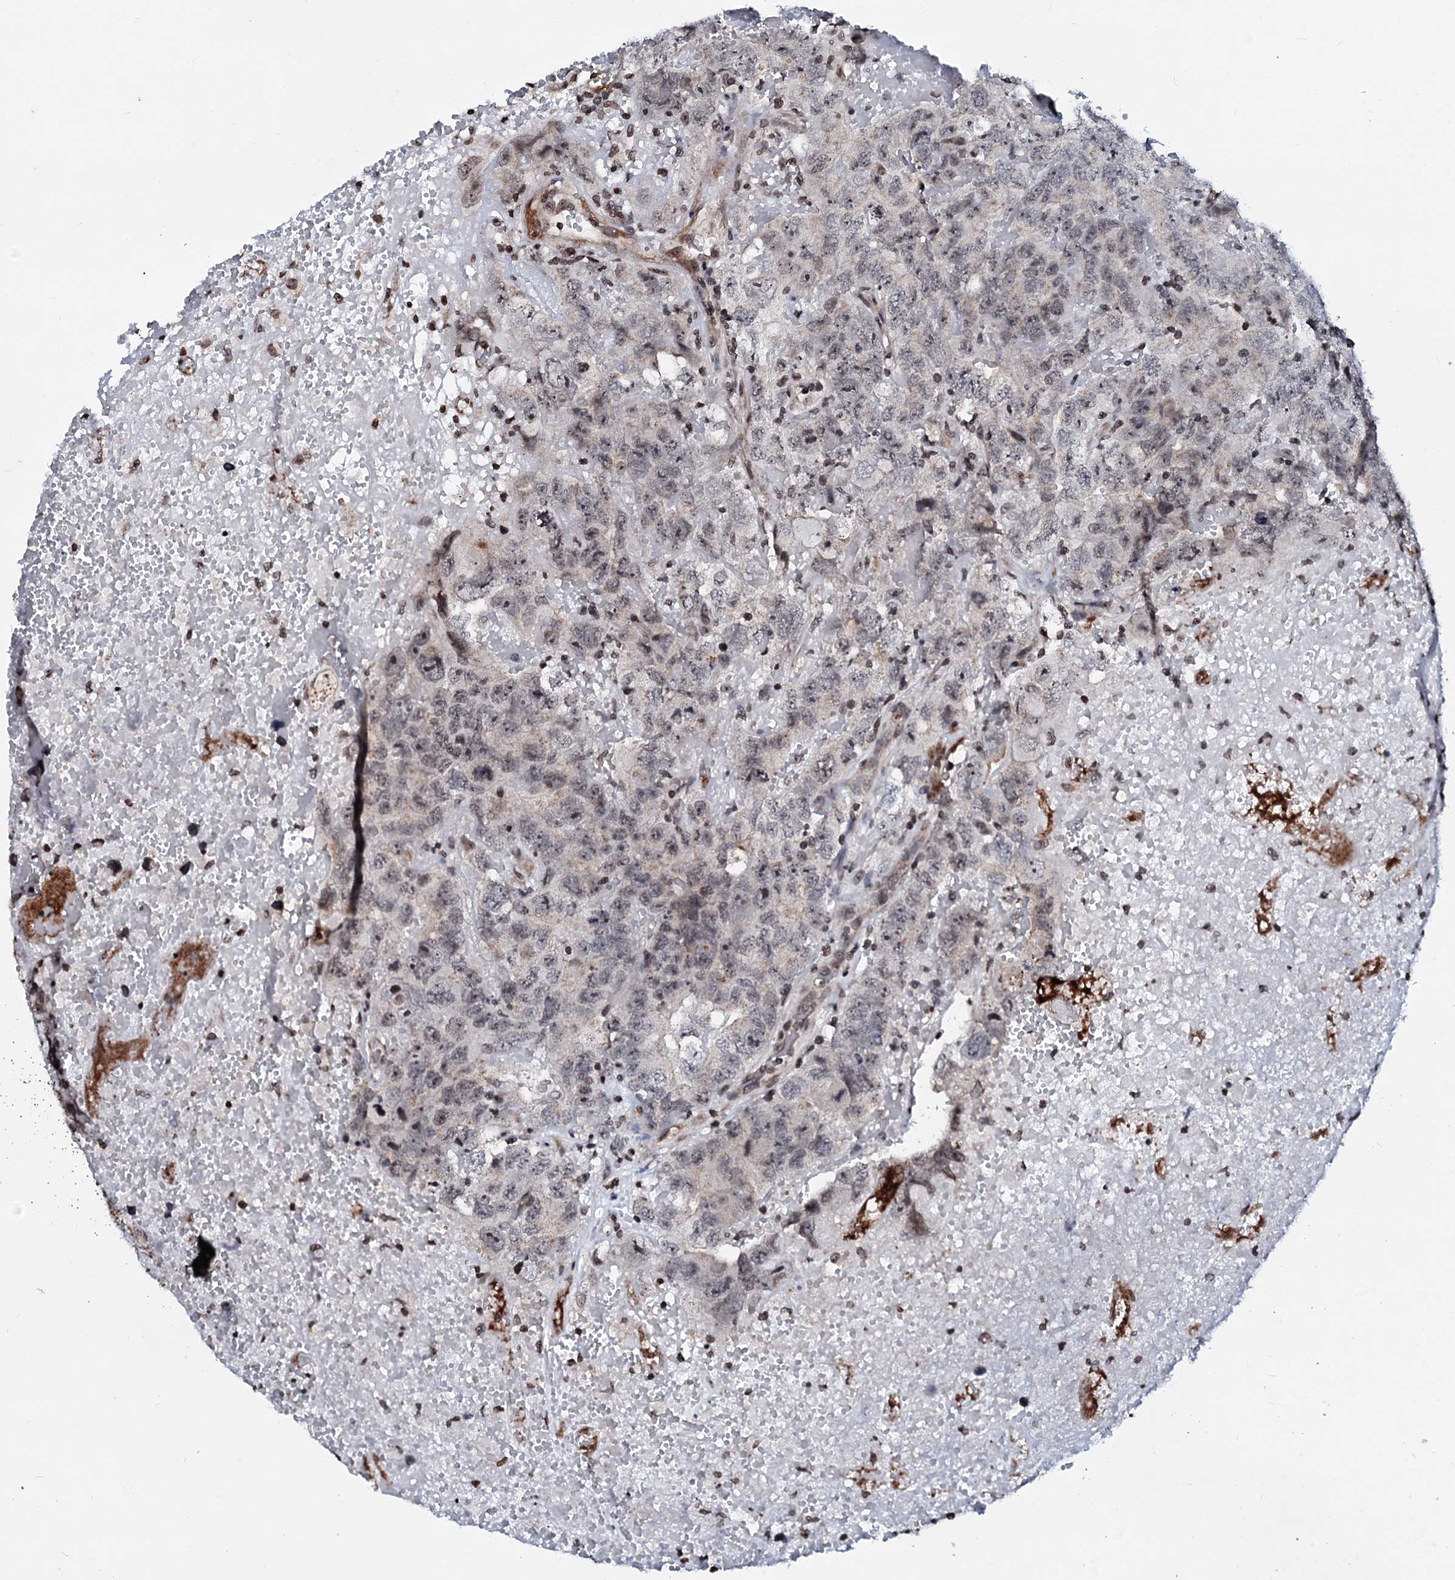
{"staining": {"intensity": "weak", "quantity": "<25%", "location": "nuclear"}, "tissue": "testis cancer", "cell_type": "Tumor cells", "image_type": "cancer", "snomed": [{"axis": "morphology", "description": "Carcinoma, Embryonal, NOS"}, {"axis": "topography", "description": "Testis"}], "caption": "Tumor cells are negative for protein expression in human testis embryonal carcinoma.", "gene": "LSM11", "patient": {"sex": "male", "age": 45}}